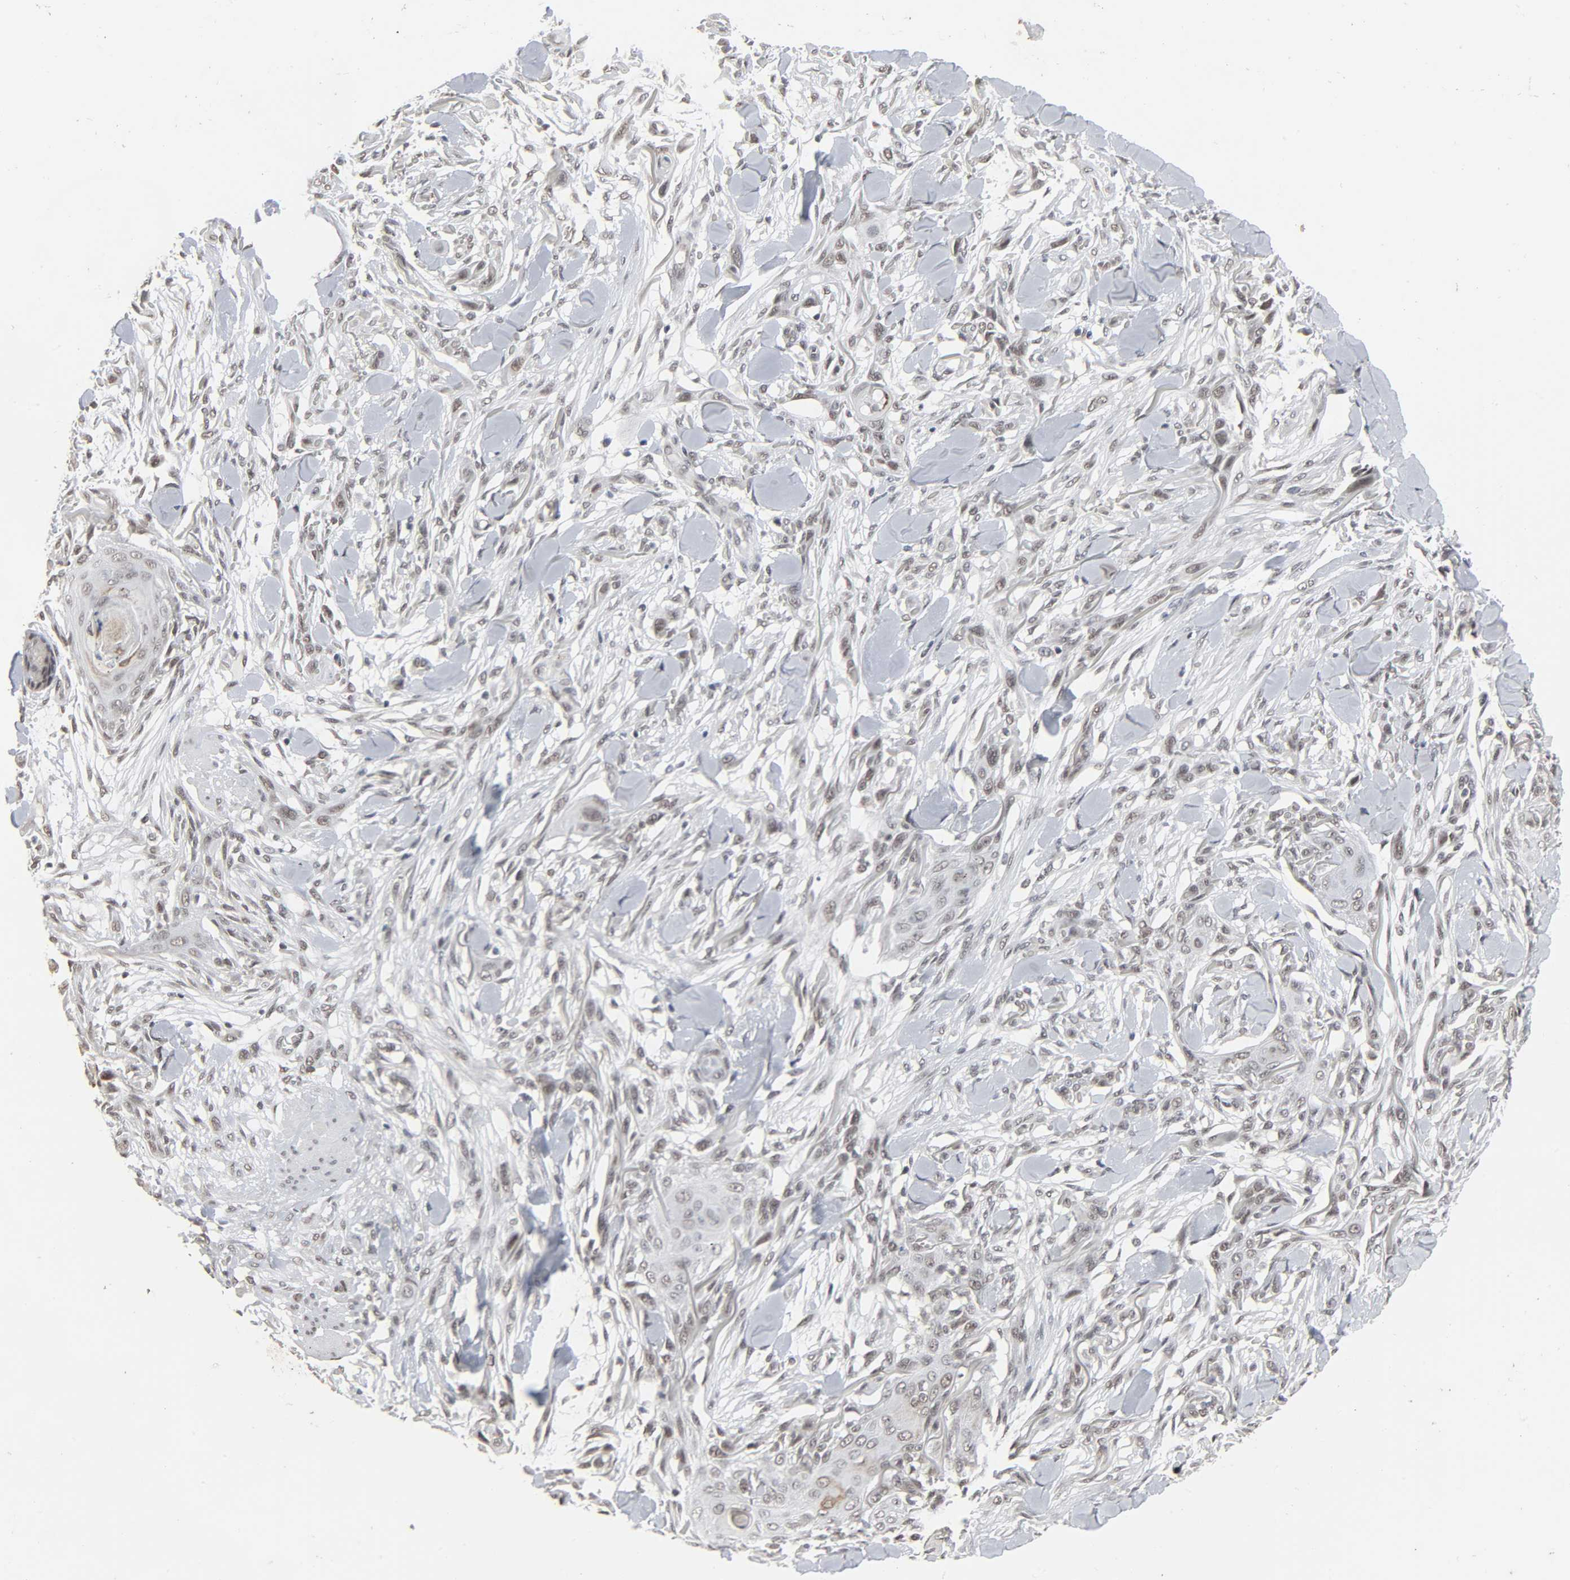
{"staining": {"intensity": "moderate", "quantity": "<25%", "location": "cytoplasmic/membranous"}, "tissue": "skin cancer", "cell_type": "Tumor cells", "image_type": "cancer", "snomed": [{"axis": "morphology", "description": "Squamous cell carcinoma, NOS"}, {"axis": "topography", "description": "Skin"}], "caption": "Protein staining of skin cancer (squamous cell carcinoma) tissue displays moderate cytoplasmic/membranous expression in about <25% of tumor cells.", "gene": "MUC1", "patient": {"sex": "female", "age": 59}}